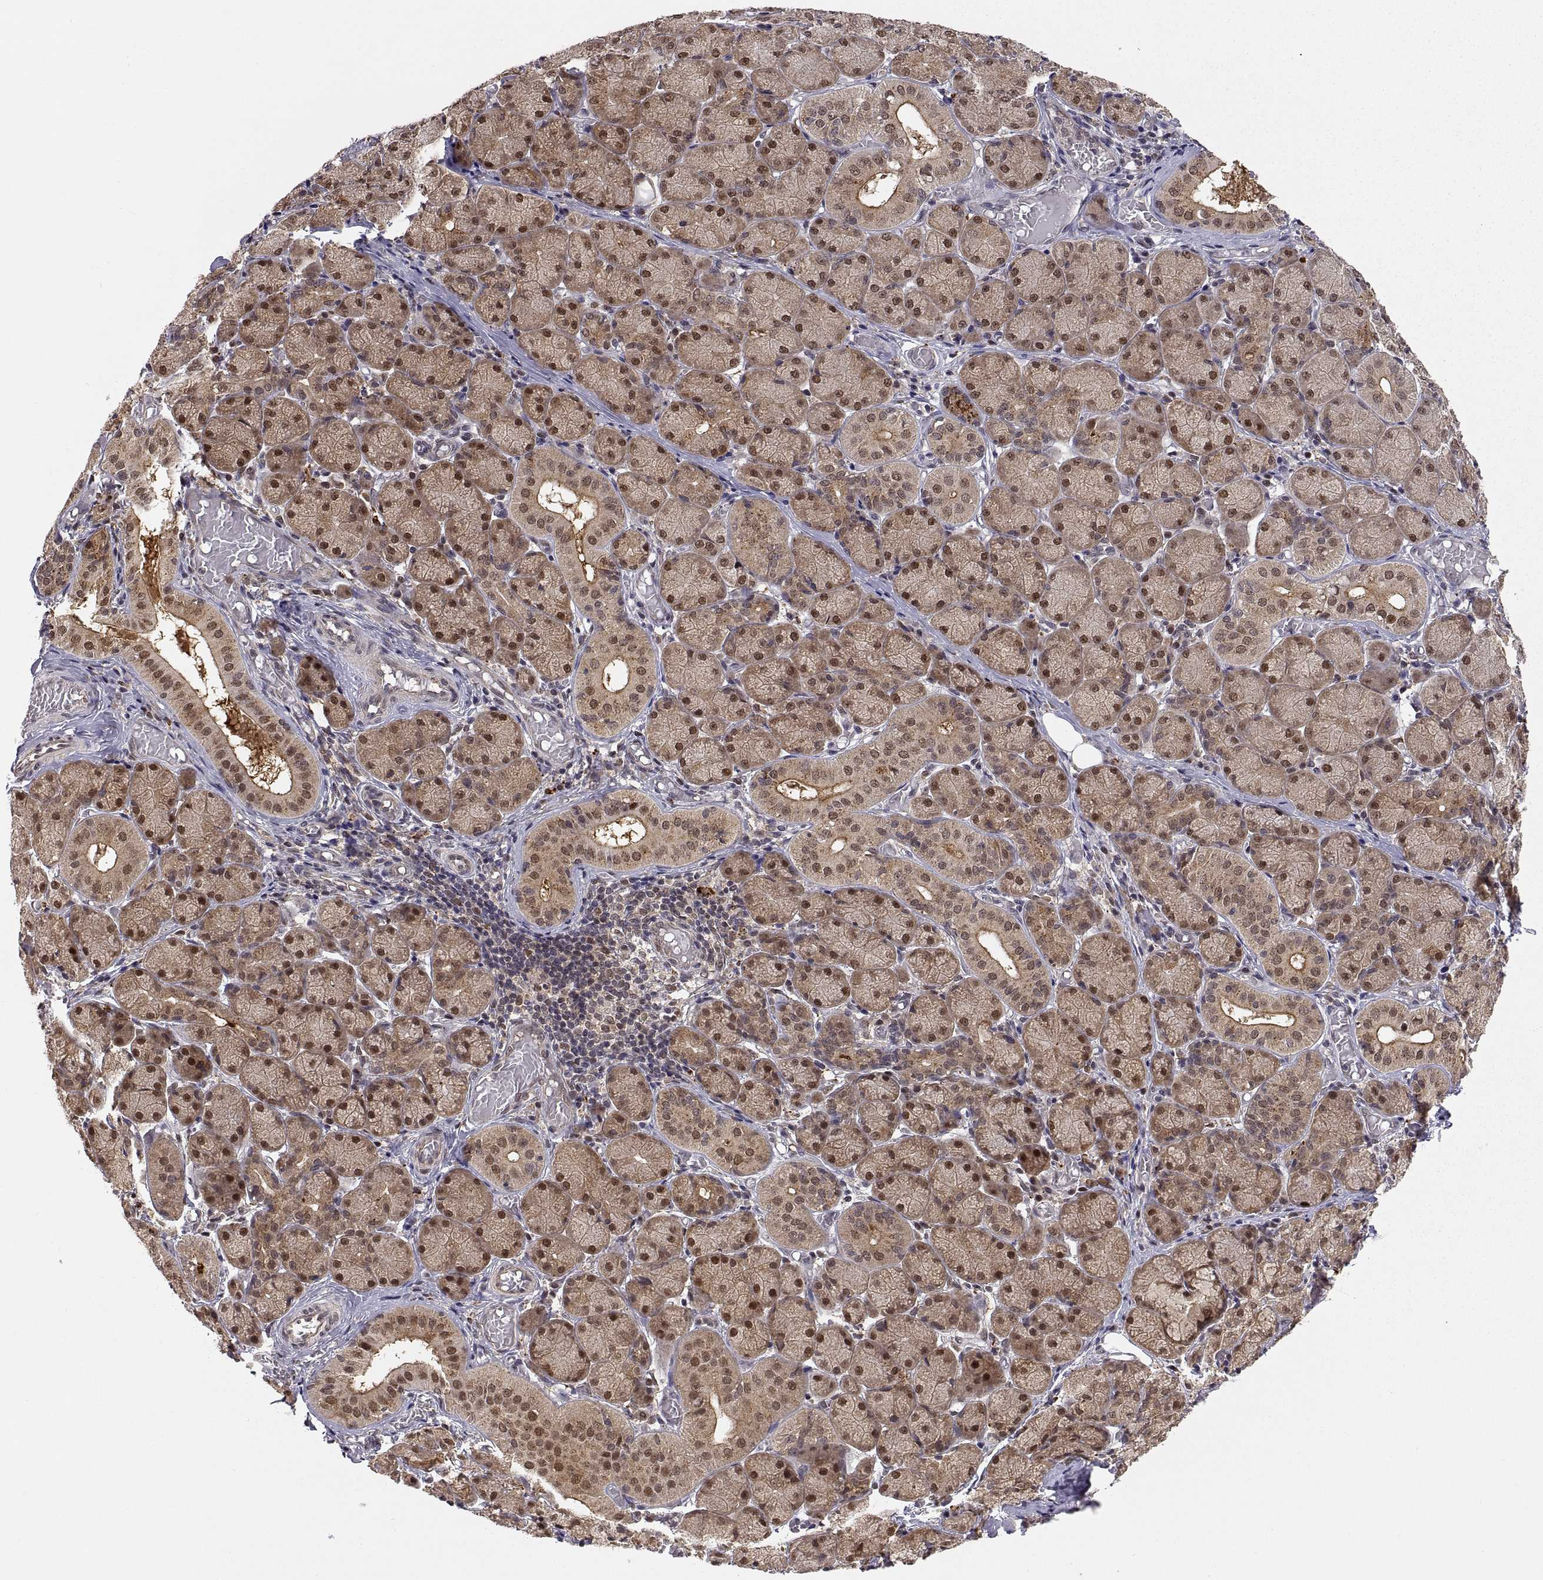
{"staining": {"intensity": "moderate", "quantity": ">75%", "location": "cytoplasmic/membranous,nuclear"}, "tissue": "salivary gland", "cell_type": "Glandular cells", "image_type": "normal", "snomed": [{"axis": "morphology", "description": "Normal tissue, NOS"}, {"axis": "topography", "description": "Salivary gland"}, {"axis": "topography", "description": "Peripheral nerve tissue"}], "caption": "This is an image of immunohistochemistry (IHC) staining of normal salivary gland, which shows moderate expression in the cytoplasmic/membranous,nuclear of glandular cells.", "gene": "PSMC2", "patient": {"sex": "female", "age": 24}}